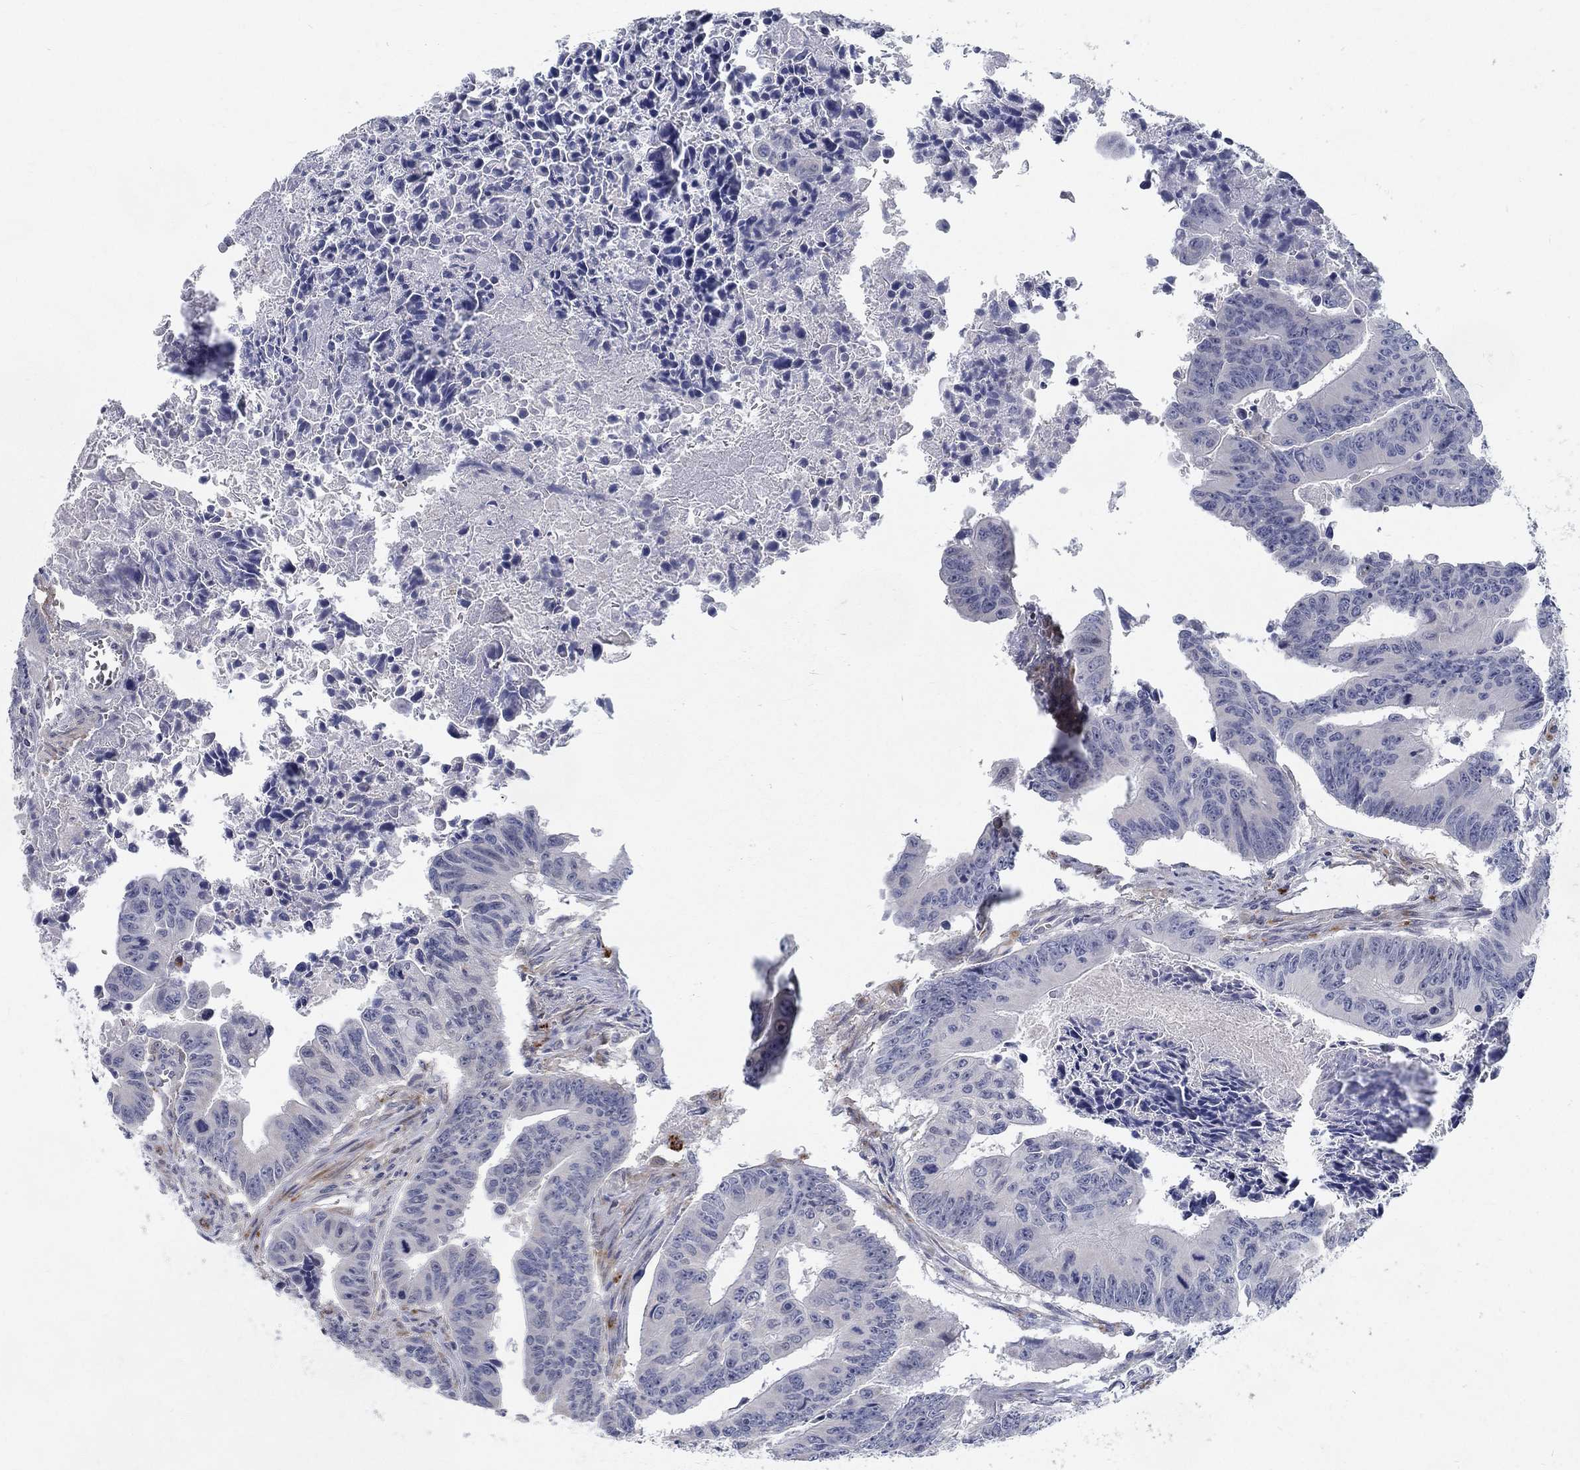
{"staining": {"intensity": "negative", "quantity": "none", "location": "none"}, "tissue": "colorectal cancer", "cell_type": "Tumor cells", "image_type": "cancer", "snomed": [{"axis": "morphology", "description": "Adenocarcinoma, NOS"}, {"axis": "topography", "description": "Colon"}], "caption": "Immunohistochemistry (IHC) photomicrograph of neoplastic tissue: human colorectal adenocarcinoma stained with DAB shows no significant protein staining in tumor cells.", "gene": "MTSS2", "patient": {"sex": "female", "age": 87}}